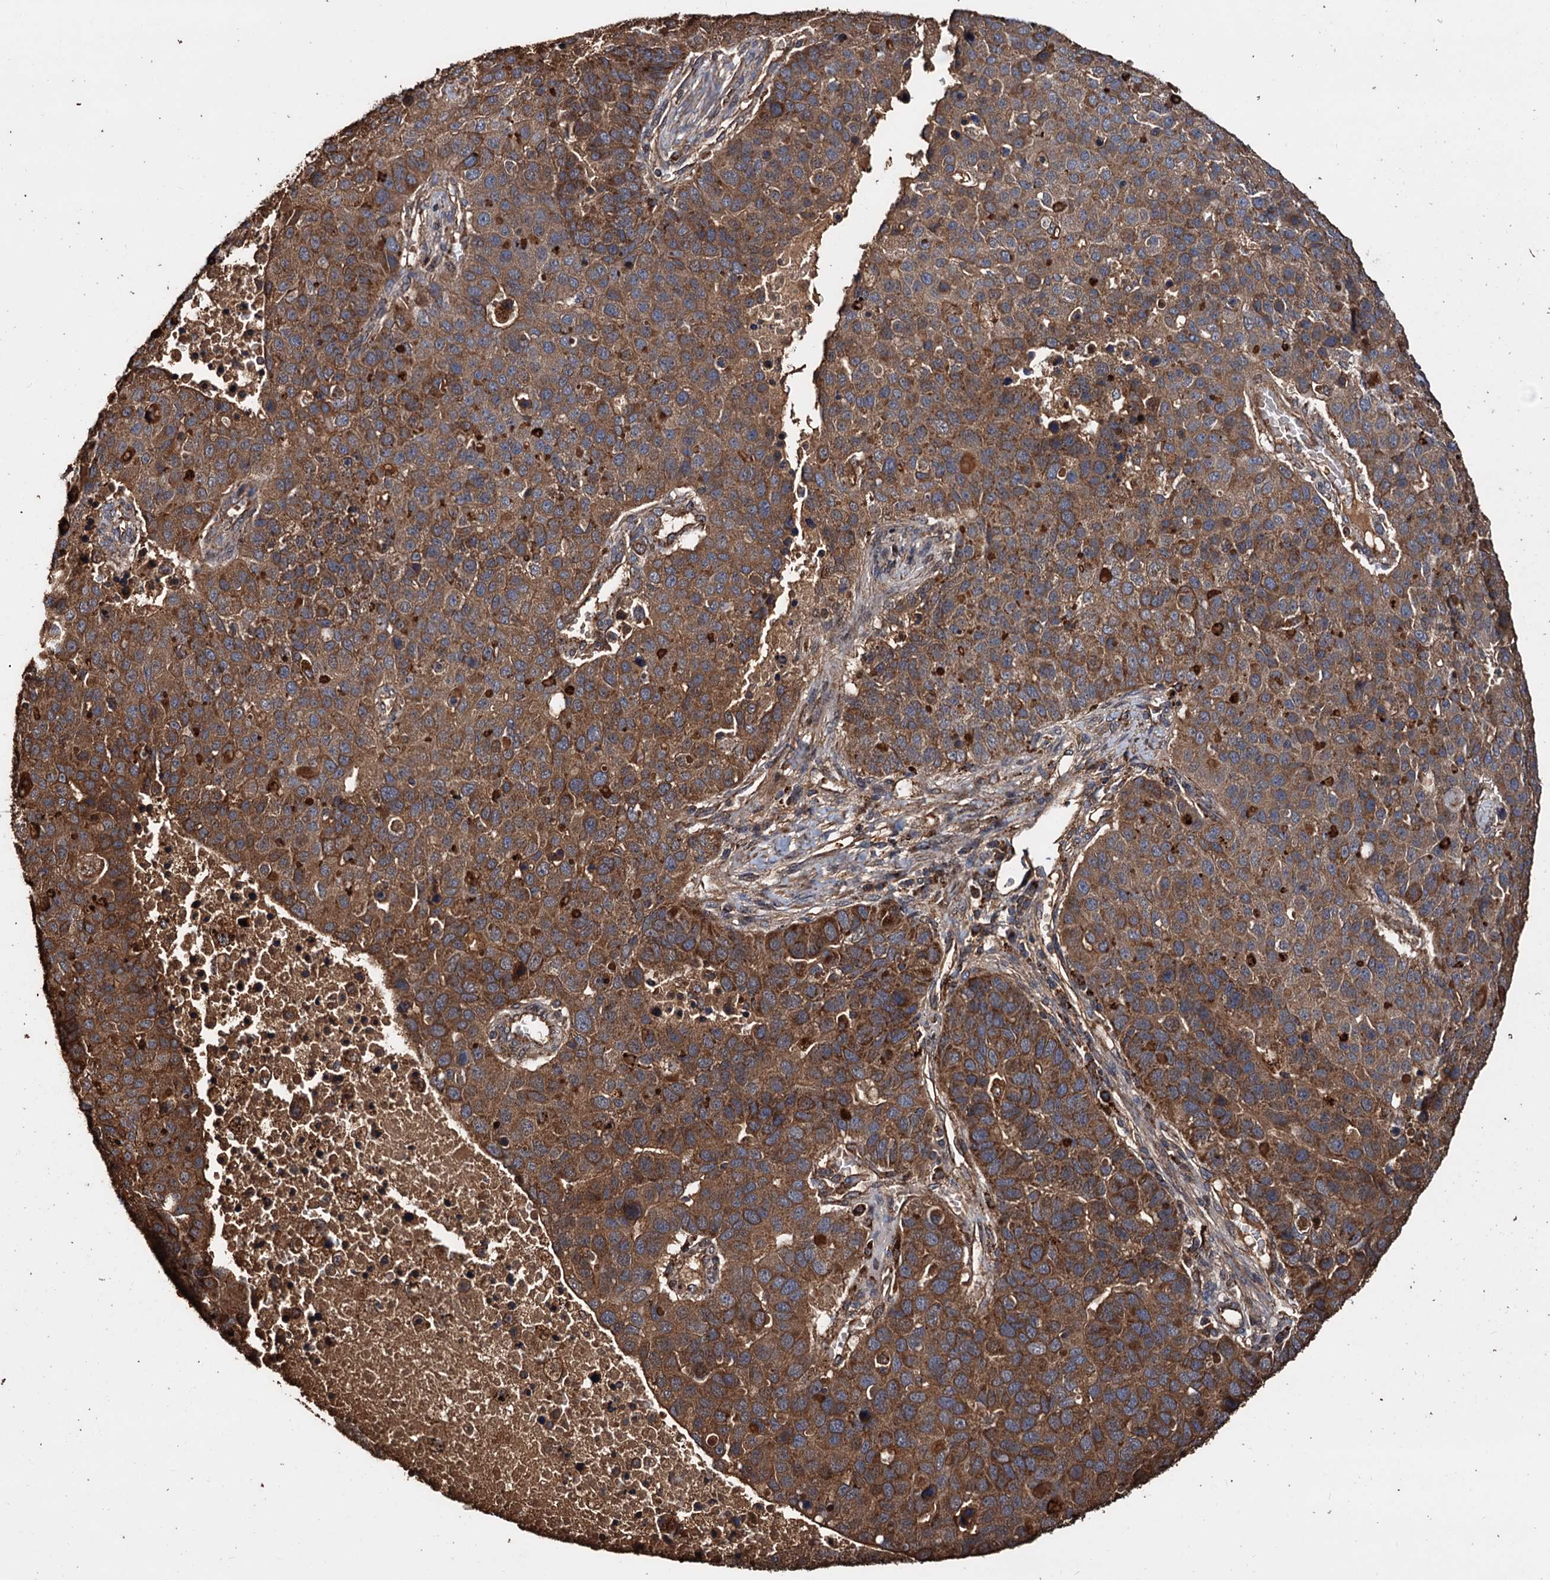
{"staining": {"intensity": "moderate", "quantity": ">75%", "location": "cytoplasmic/membranous"}, "tissue": "pancreatic cancer", "cell_type": "Tumor cells", "image_type": "cancer", "snomed": [{"axis": "morphology", "description": "Adenocarcinoma, NOS"}, {"axis": "topography", "description": "Pancreas"}], "caption": "Human pancreatic adenocarcinoma stained with a protein marker reveals moderate staining in tumor cells.", "gene": "MRPL42", "patient": {"sex": "female", "age": 61}}